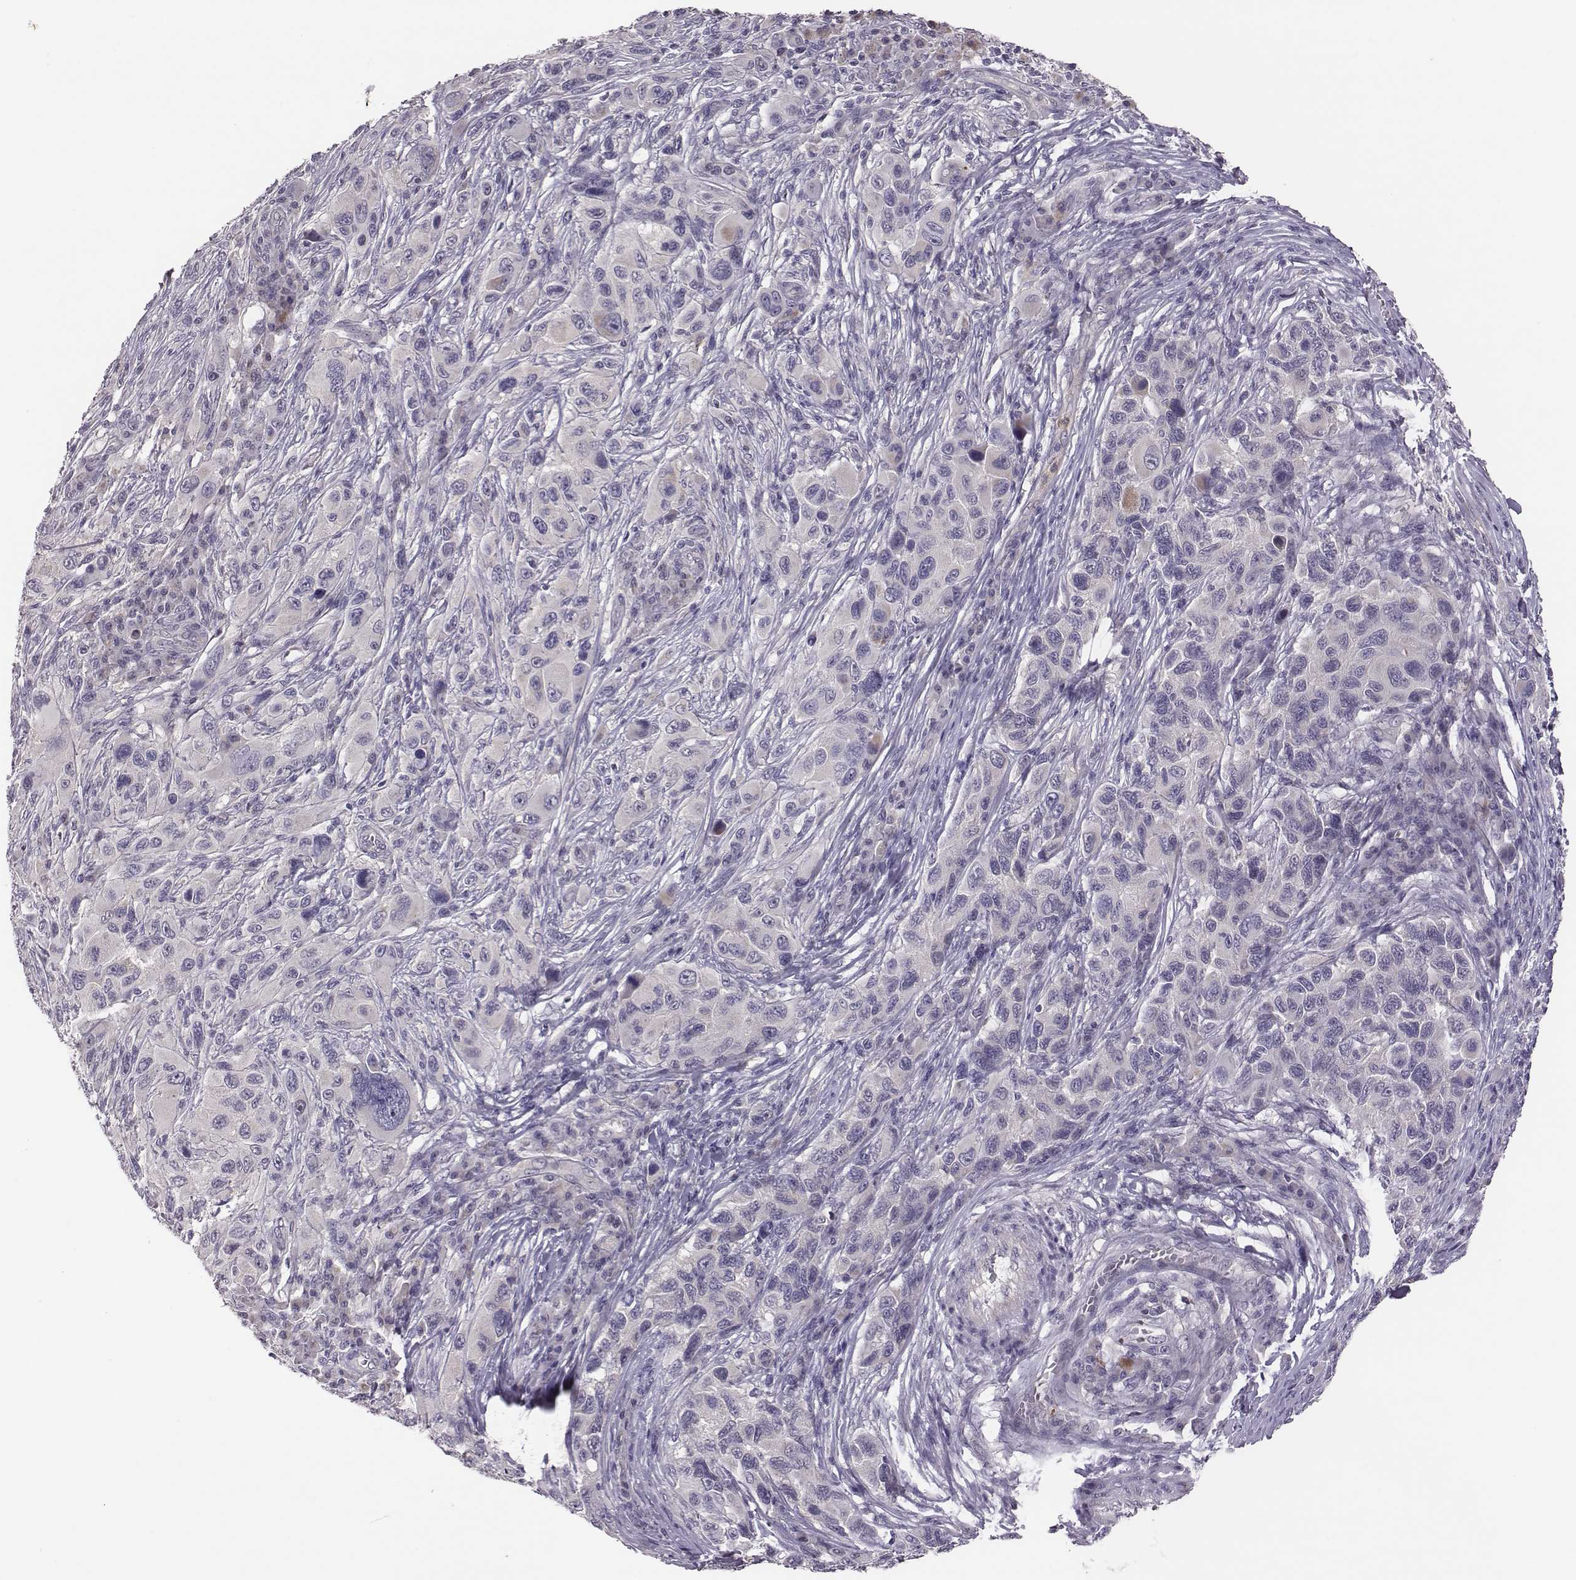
{"staining": {"intensity": "negative", "quantity": "none", "location": "none"}, "tissue": "melanoma", "cell_type": "Tumor cells", "image_type": "cancer", "snomed": [{"axis": "morphology", "description": "Malignant melanoma, NOS"}, {"axis": "topography", "description": "Skin"}], "caption": "Immunohistochemistry (IHC) image of malignant melanoma stained for a protein (brown), which shows no positivity in tumor cells. (DAB IHC, high magnification).", "gene": "KMO", "patient": {"sex": "male", "age": 53}}